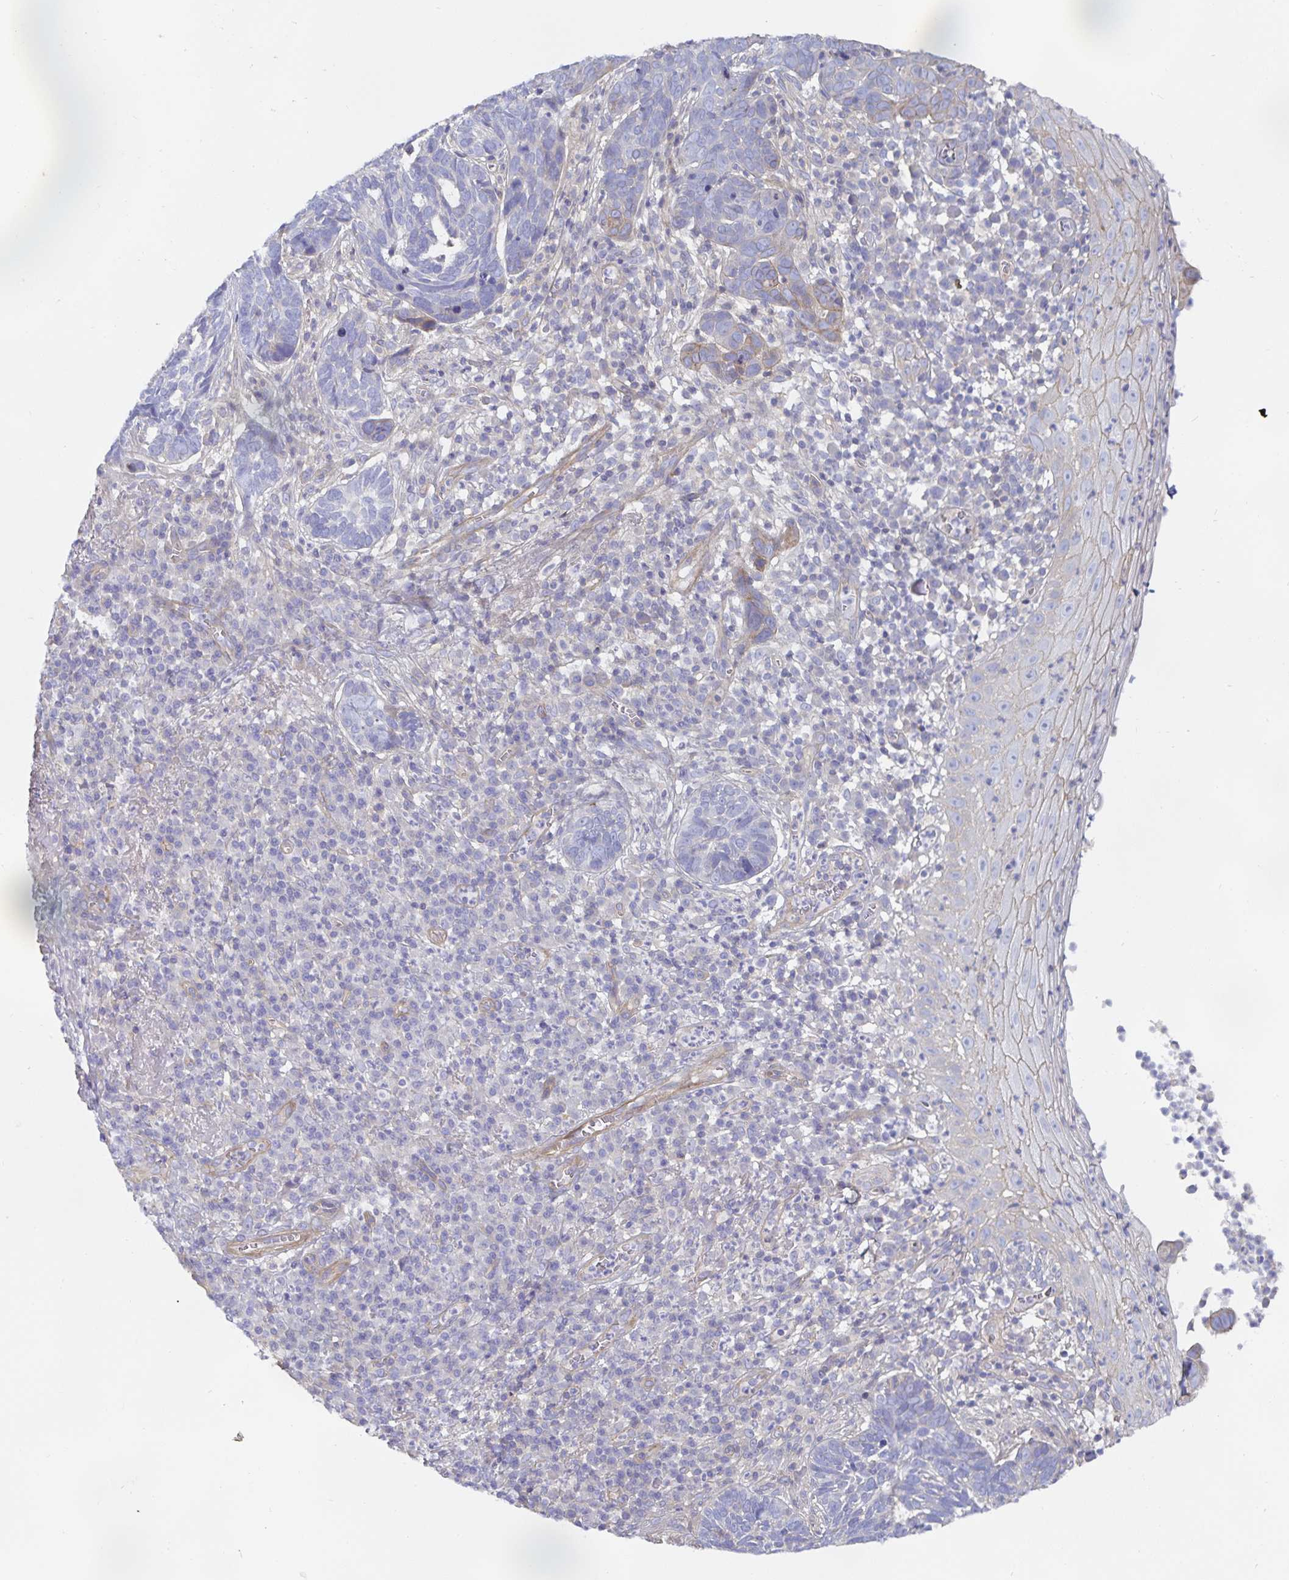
{"staining": {"intensity": "negative", "quantity": "none", "location": "none"}, "tissue": "skin cancer", "cell_type": "Tumor cells", "image_type": "cancer", "snomed": [{"axis": "morphology", "description": "Basal cell carcinoma"}, {"axis": "topography", "description": "Skin"}, {"axis": "topography", "description": "Skin of face"}], "caption": "DAB (3,3'-diaminobenzidine) immunohistochemical staining of human skin cancer (basal cell carcinoma) demonstrates no significant positivity in tumor cells.", "gene": "METTL22", "patient": {"sex": "female", "age": 95}}